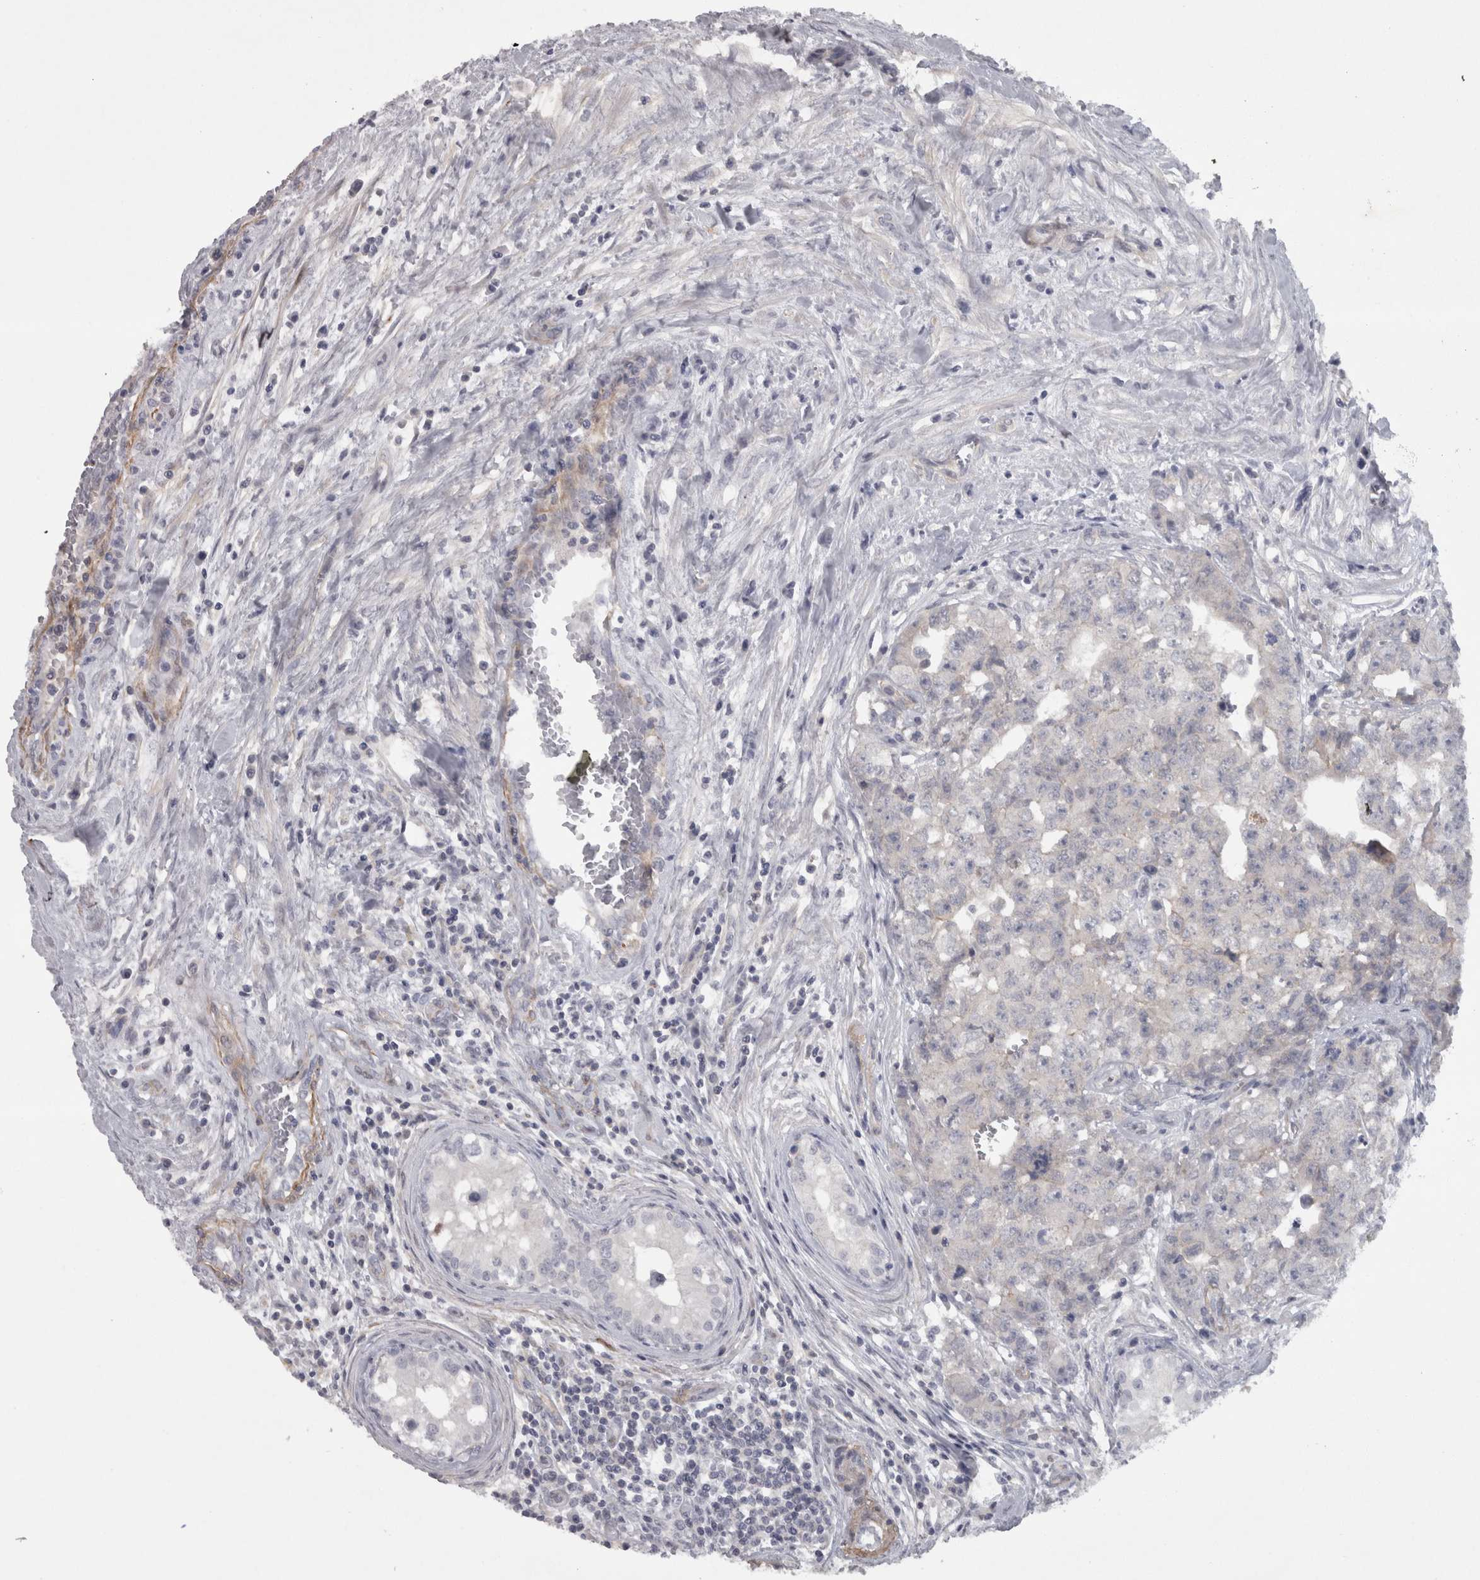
{"staining": {"intensity": "negative", "quantity": "none", "location": "none"}, "tissue": "testis cancer", "cell_type": "Tumor cells", "image_type": "cancer", "snomed": [{"axis": "morphology", "description": "Carcinoma, Embryonal, NOS"}, {"axis": "topography", "description": "Testis"}], "caption": "There is no significant staining in tumor cells of testis embryonal carcinoma.", "gene": "PPP1R12B", "patient": {"sex": "male", "age": 28}}